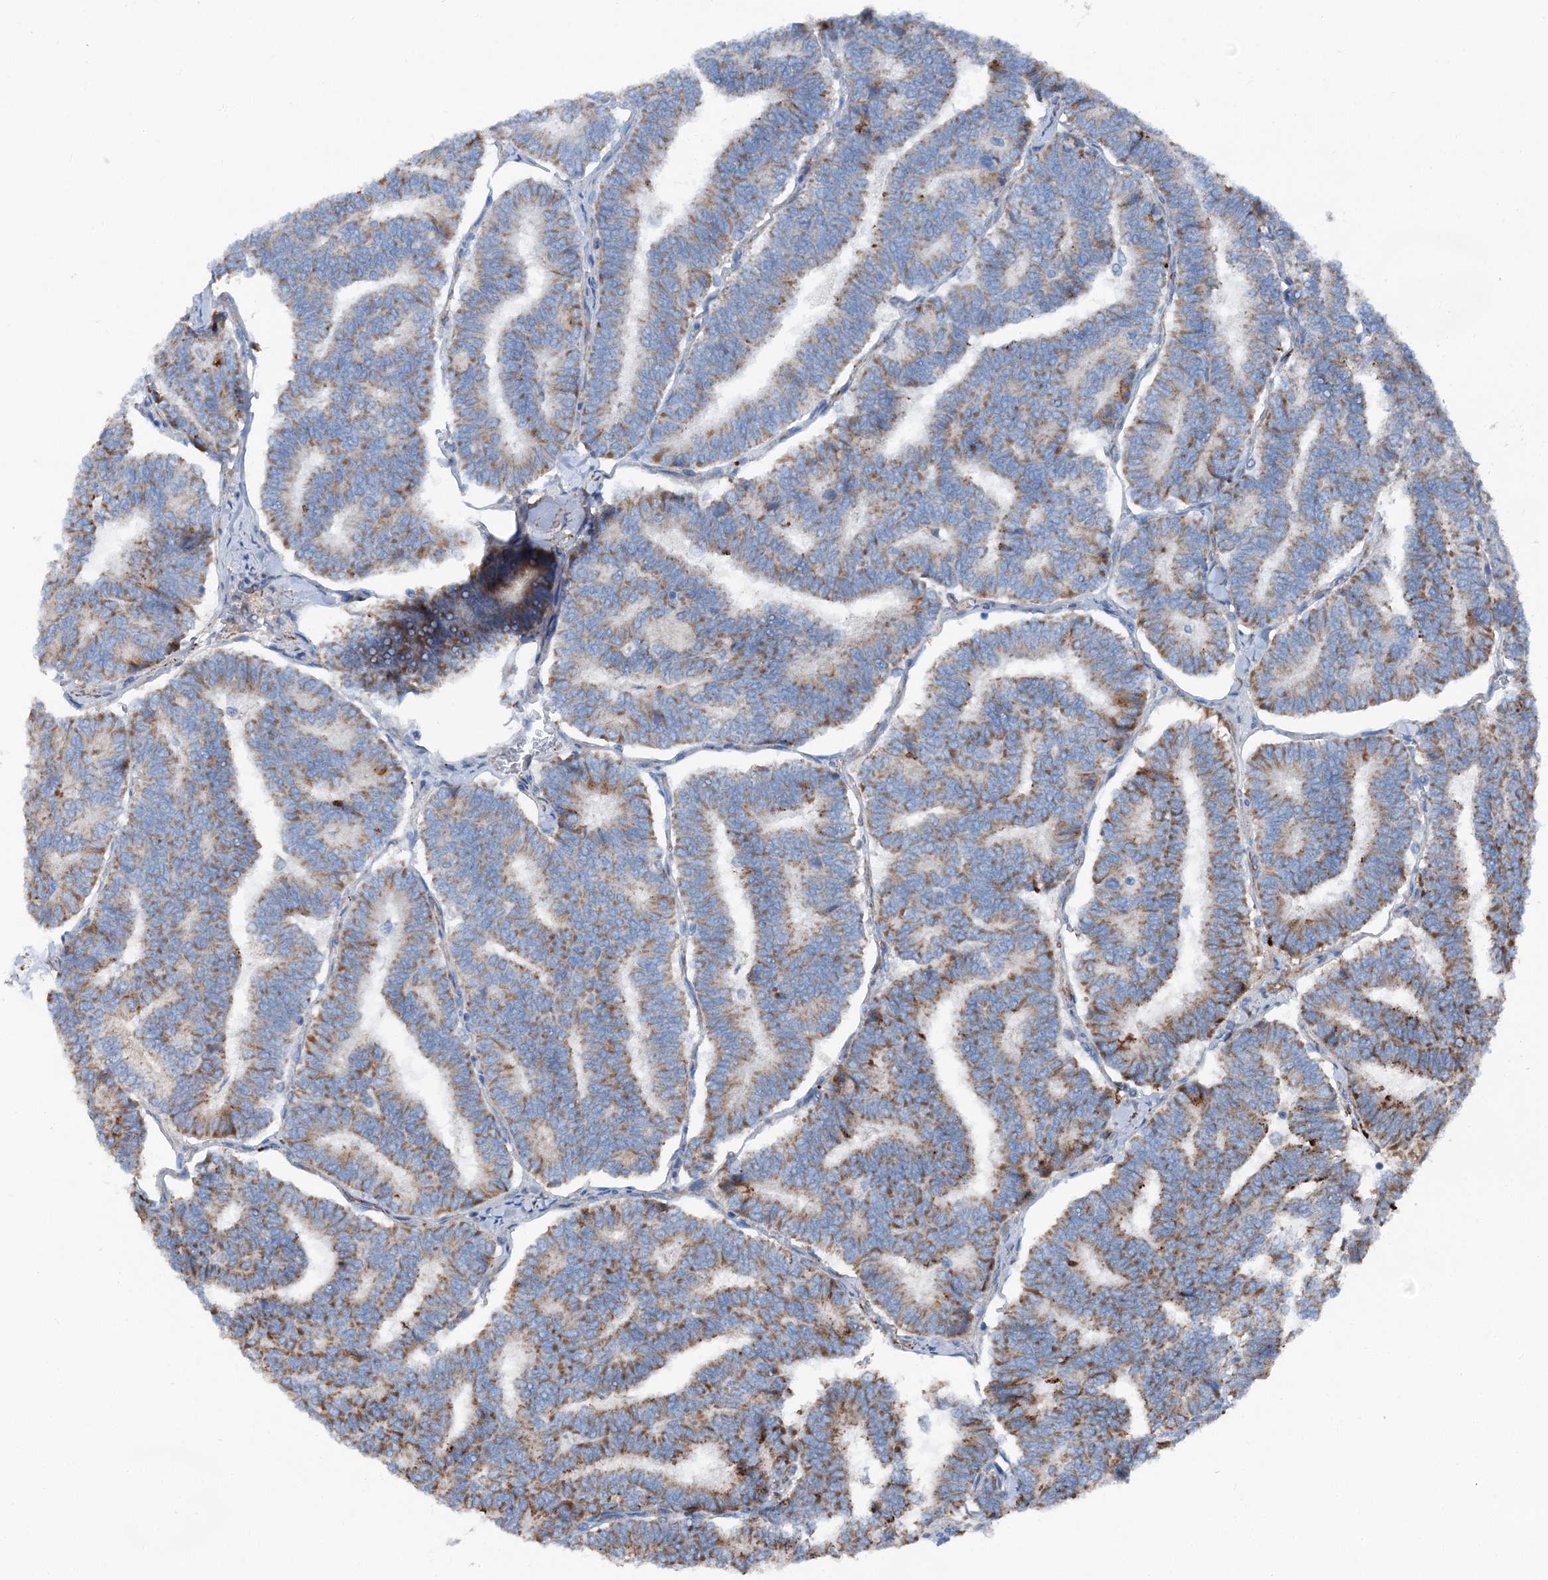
{"staining": {"intensity": "moderate", "quantity": ">75%", "location": "cytoplasmic/membranous"}, "tissue": "thyroid cancer", "cell_type": "Tumor cells", "image_type": "cancer", "snomed": [{"axis": "morphology", "description": "Papillary adenocarcinoma, NOS"}, {"axis": "topography", "description": "Thyroid gland"}], "caption": "Human papillary adenocarcinoma (thyroid) stained for a protein (brown) demonstrates moderate cytoplasmic/membranous positive positivity in about >75% of tumor cells.", "gene": "DDIAS", "patient": {"sex": "female", "age": 35}}